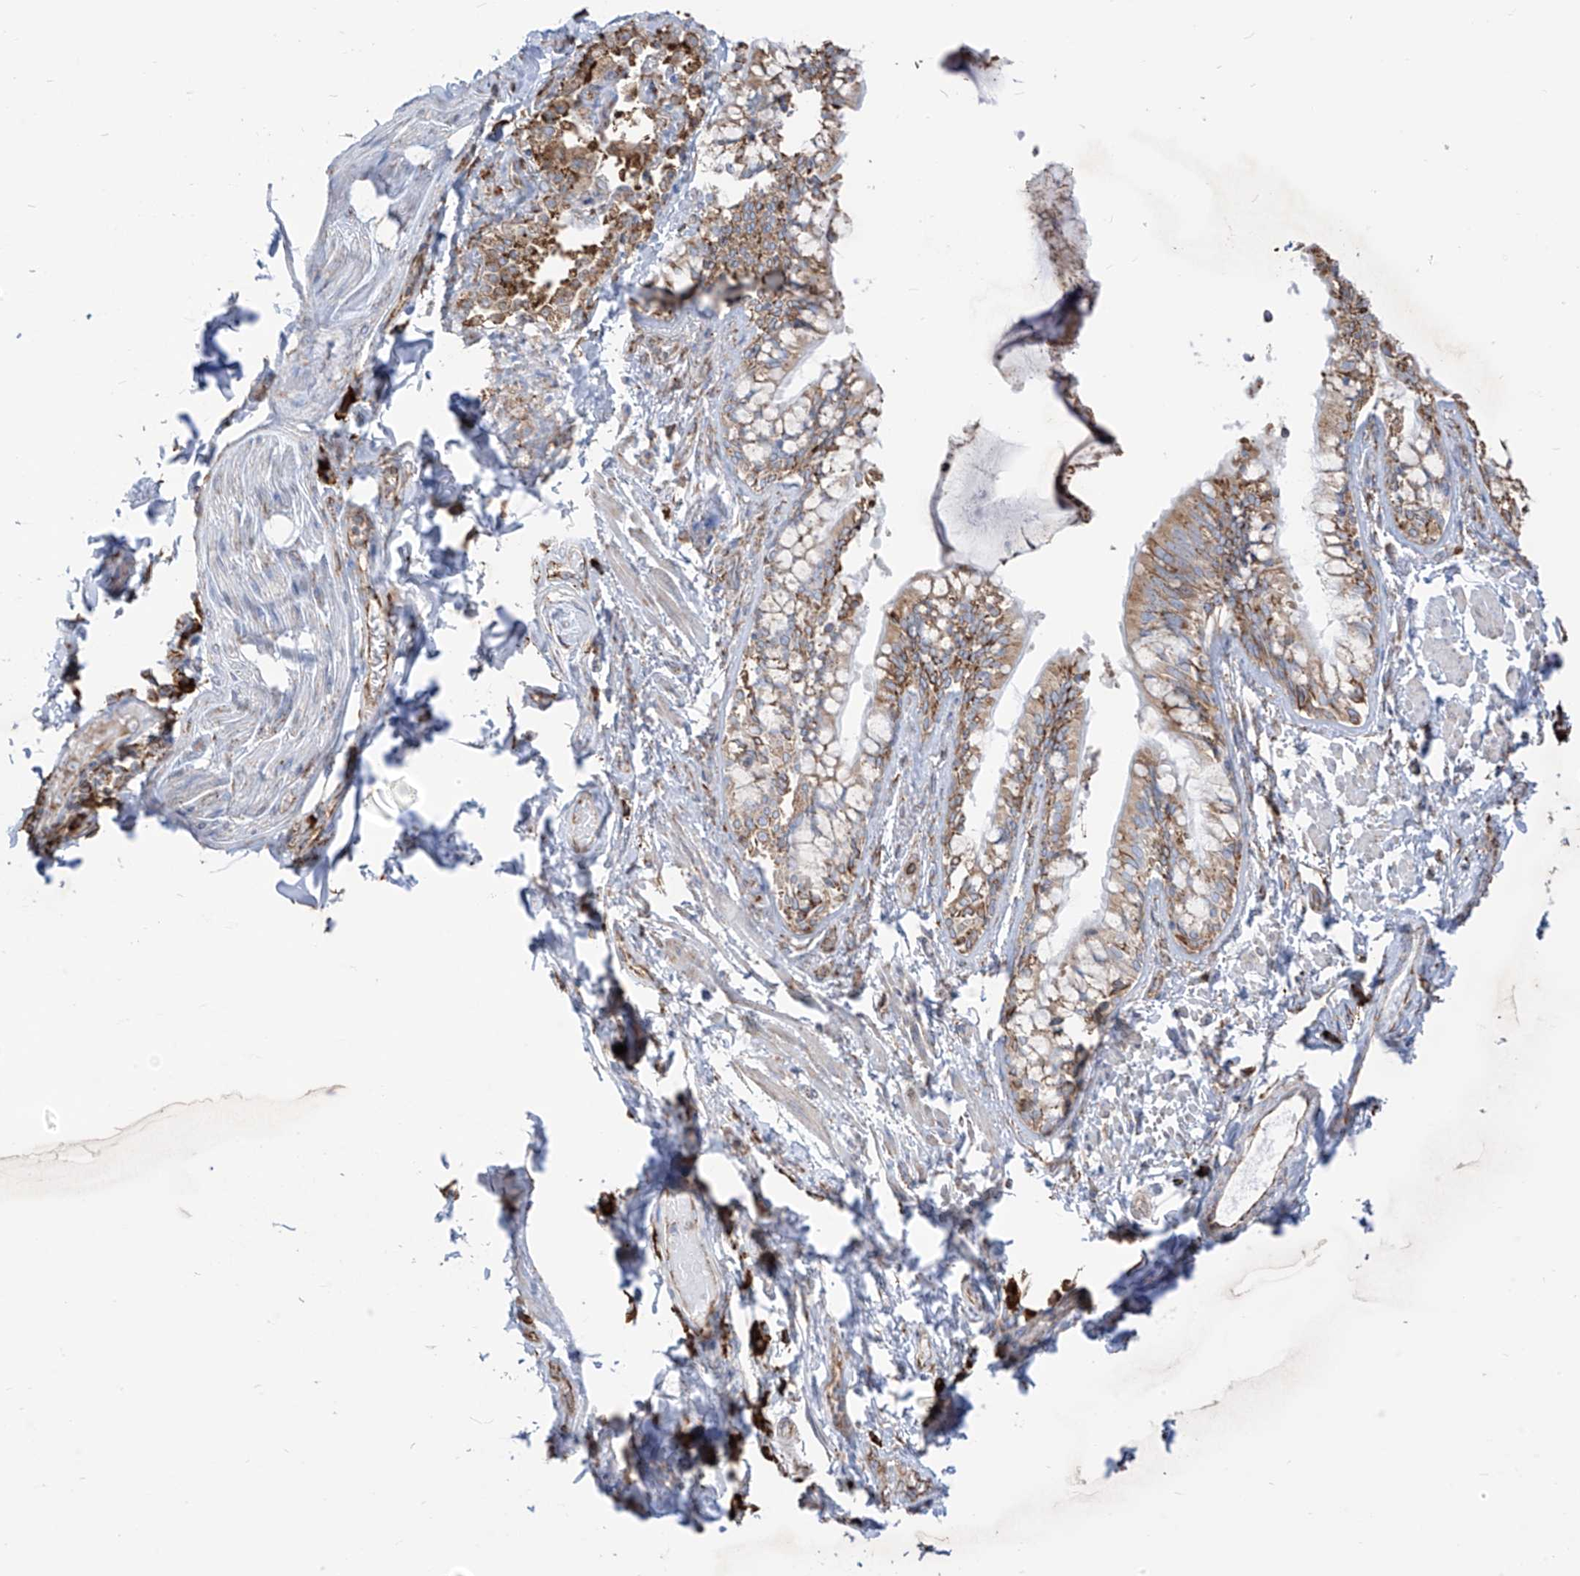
{"staining": {"intensity": "moderate", "quantity": ">75%", "location": "cytoplasmic/membranous"}, "tissue": "bronchus", "cell_type": "Respiratory epithelial cells", "image_type": "normal", "snomed": [{"axis": "morphology", "description": "Normal tissue, NOS"}, {"axis": "morphology", "description": "Inflammation, NOS"}, {"axis": "topography", "description": "Lung"}], "caption": "An immunohistochemistry photomicrograph of benign tissue is shown. Protein staining in brown shows moderate cytoplasmic/membranous positivity in bronchus within respiratory epithelial cells. Nuclei are stained in blue.", "gene": "PDIA6", "patient": {"sex": "female", "age": 46}}